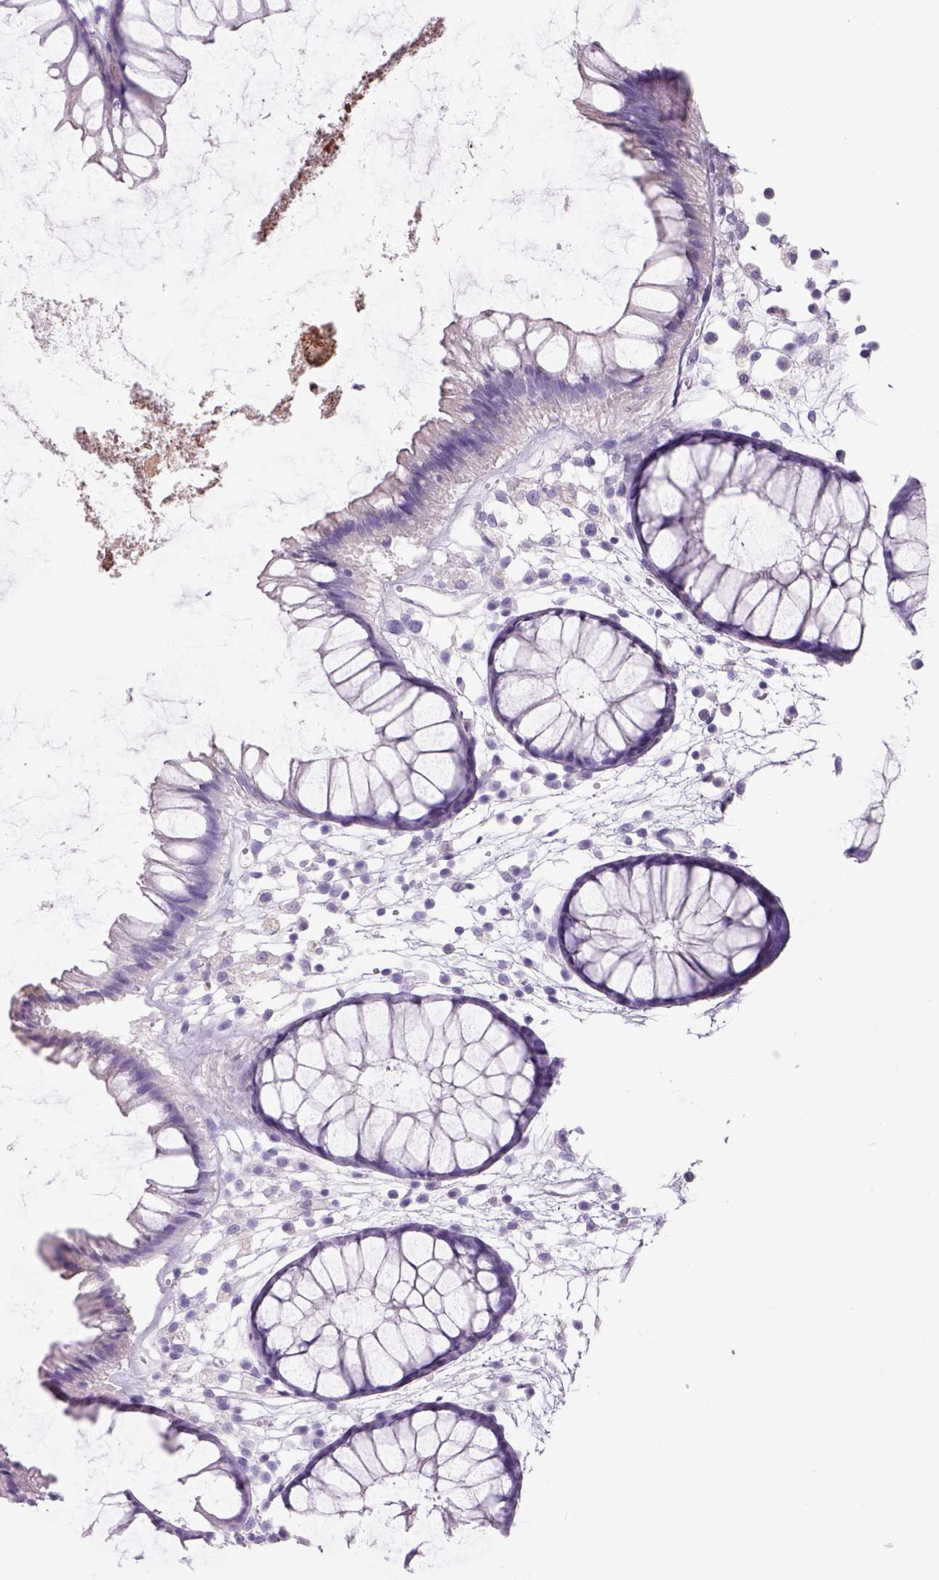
{"staining": {"intensity": "negative", "quantity": "none", "location": "none"}, "tissue": "colon", "cell_type": "Endothelial cells", "image_type": "normal", "snomed": [{"axis": "morphology", "description": "Normal tissue, NOS"}, {"axis": "morphology", "description": "Adenocarcinoma, NOS"}, {"axis": "topography", "description": "Colon"}], "caption": "Immunohistochemistry of unremarkable human colon exhibits no expression in endothelial cells.", "gene": "TENM4", "patient": {"sex": "male", "age": 65}}